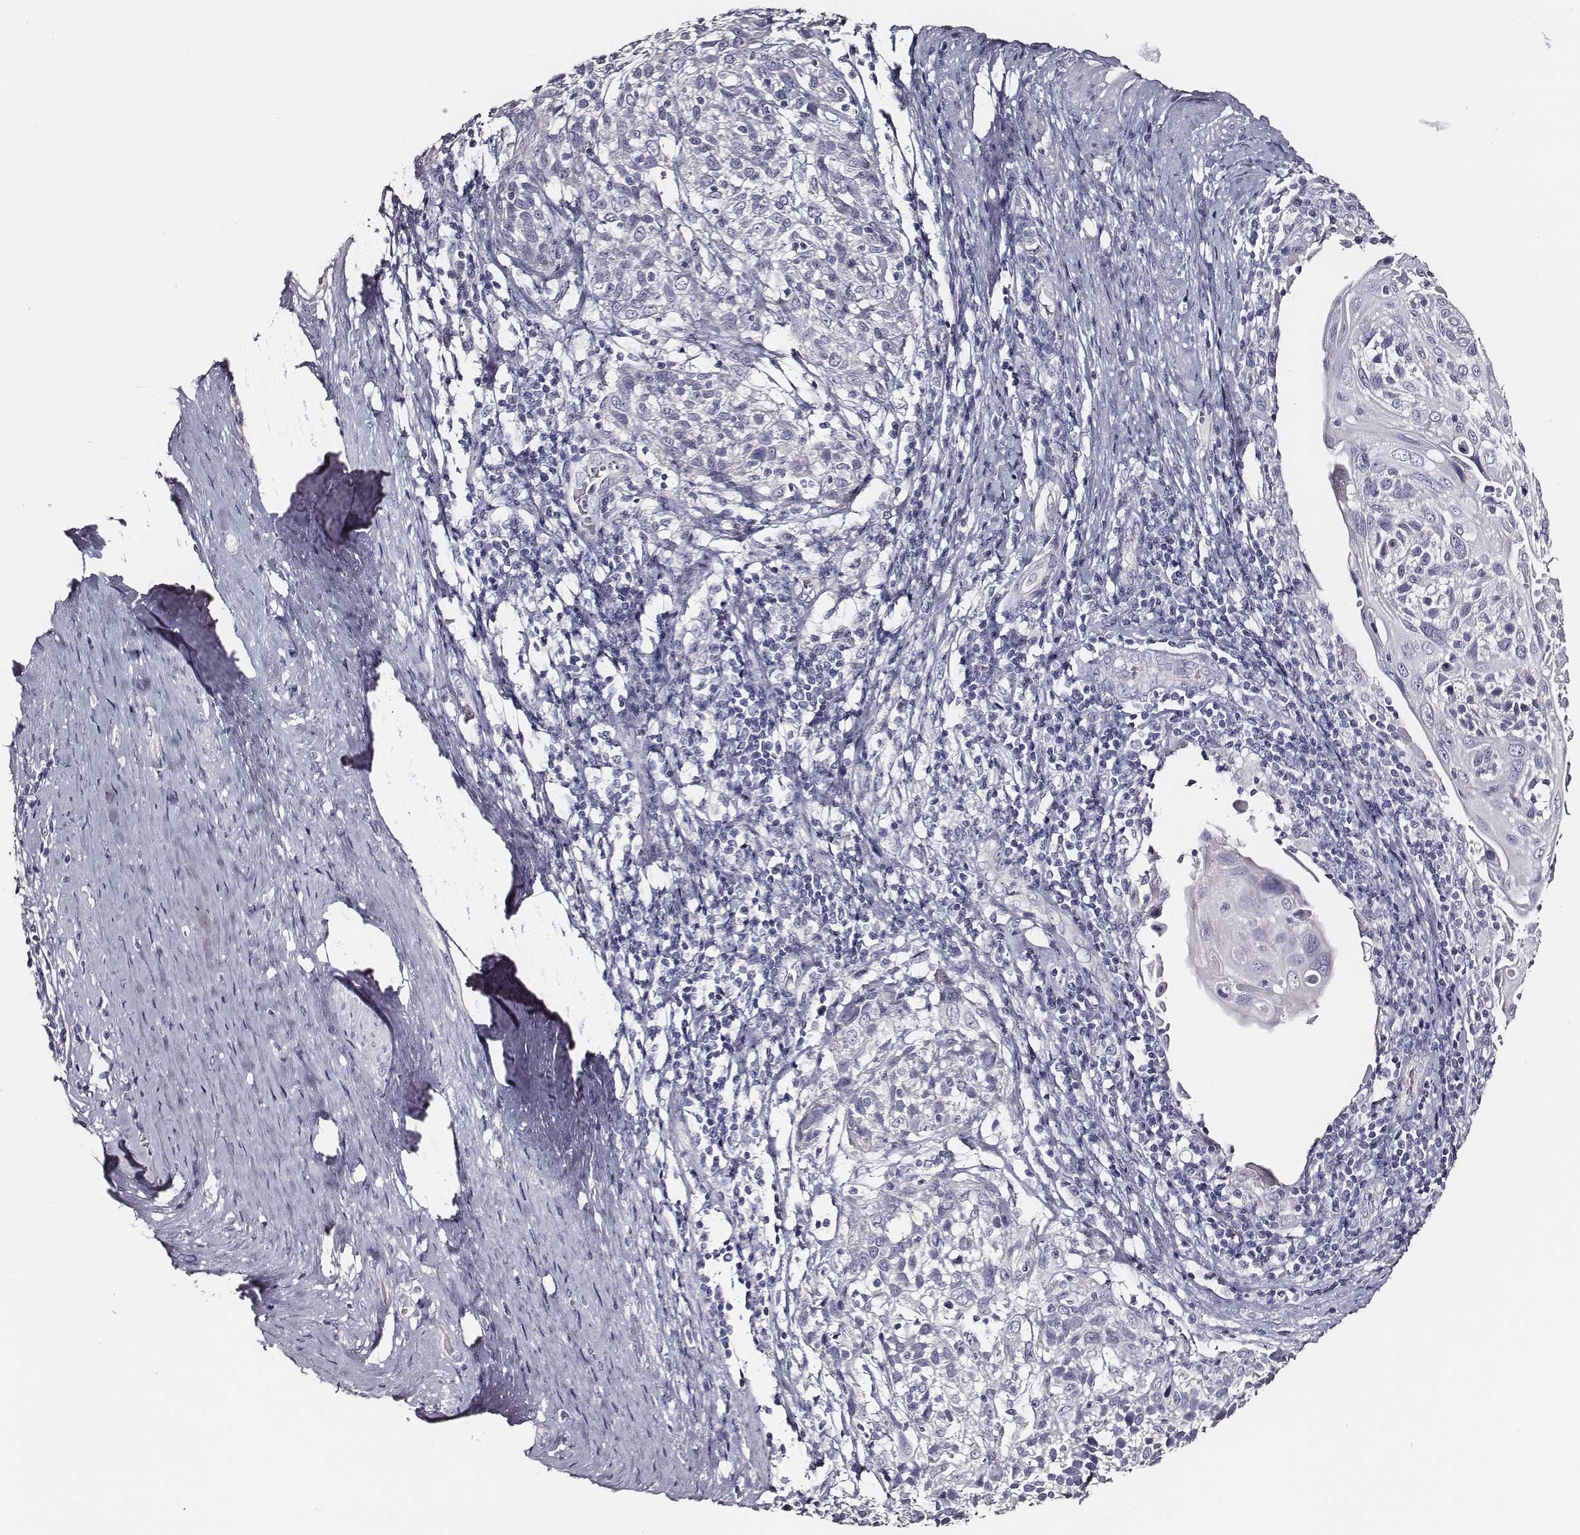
{"staining": {"intensity": "negative", "quantity": "none", "location": "none"}, "tissue": "cervical cancer", "cell_type": "Tumor cells", "image_type": "cancer", "snomed": [{"axis": "morphology", "description": "Squamous cell carcinoma, NOS"}, {"axis": "topography", "description": "Cervix"}], "caption": "There is no significant staining in tumor cells of squamous cell carcinoma (cervical). (DAB (3,3'-diaminobenzidine) immunohistochemistry, high magnification).", "gene": "AADAT", "patient": {"sex": "female", "age": 61}}